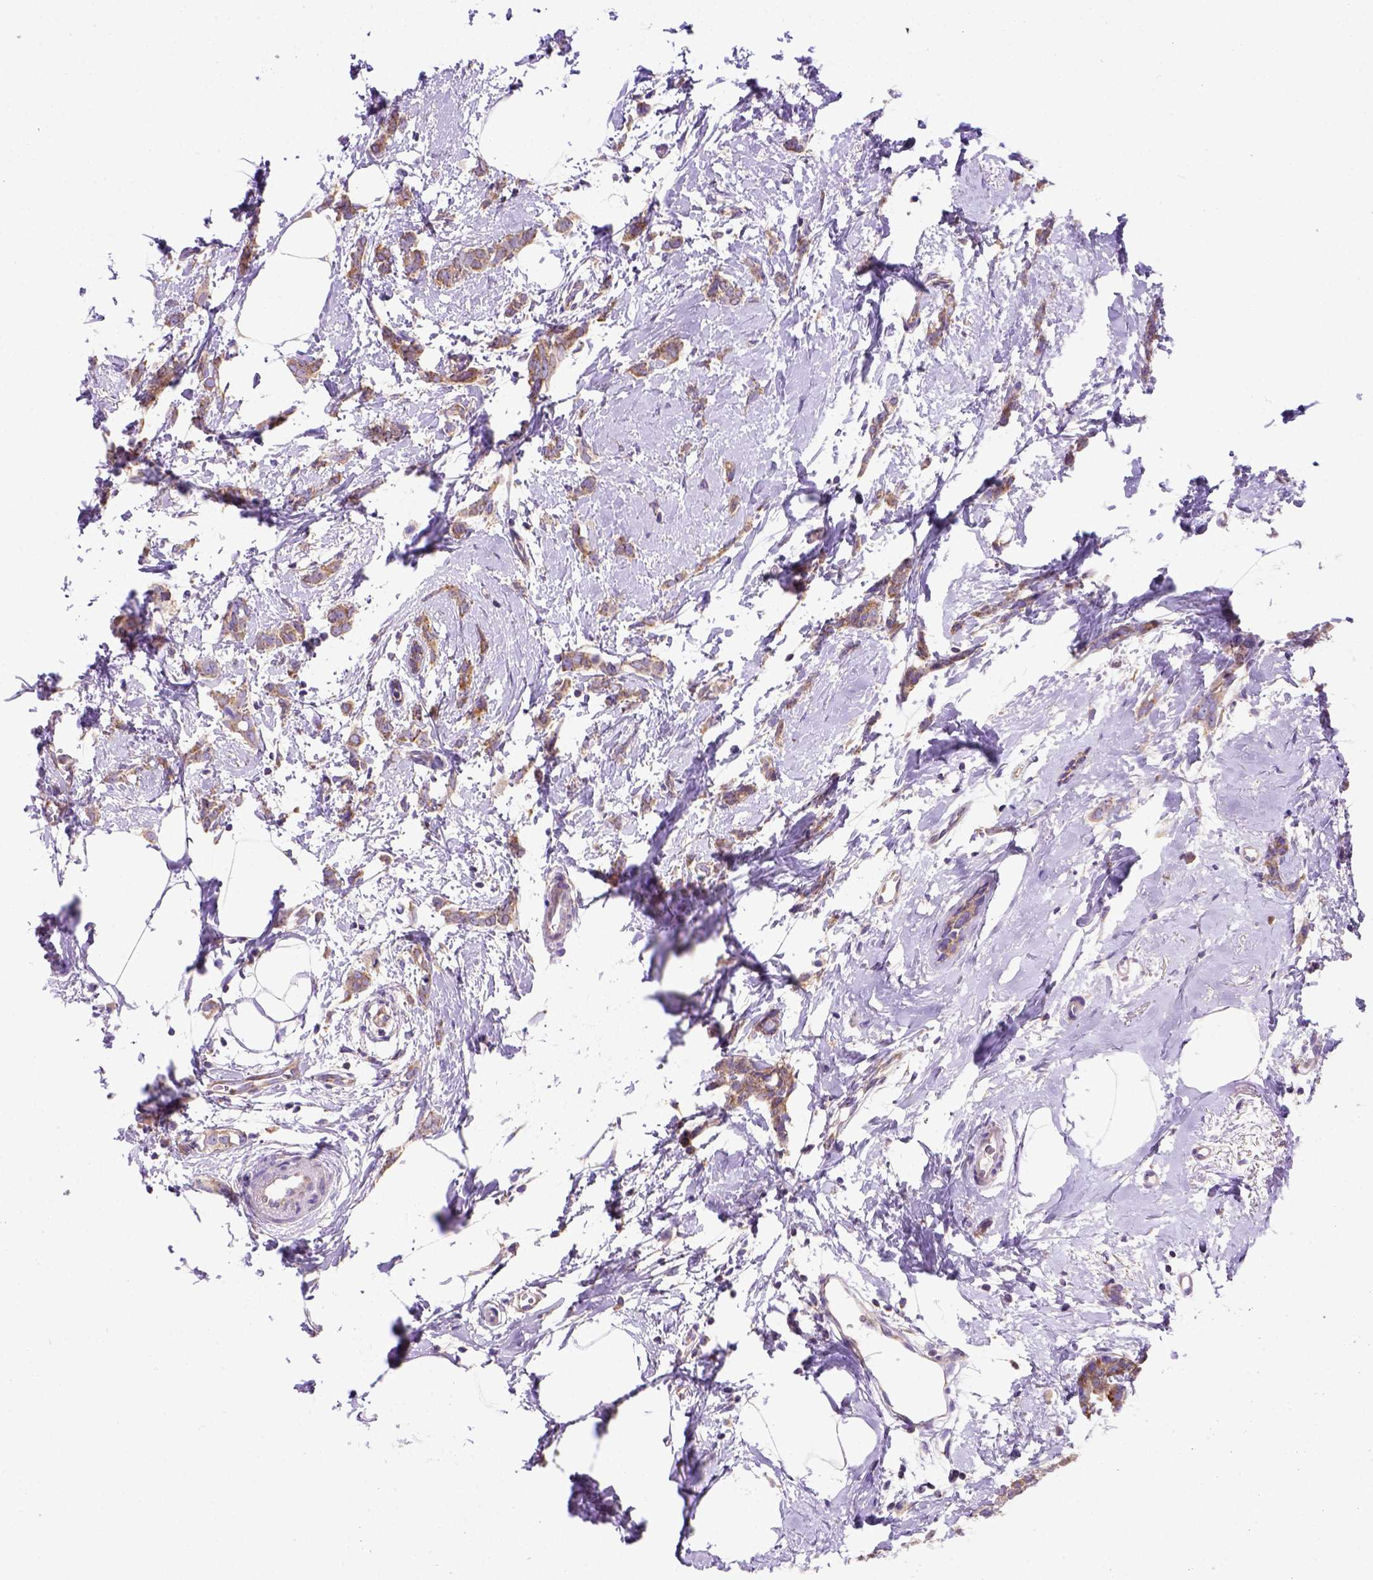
{"staining": {"intensity": "moderate", "quantity": ">75%", "location": "cytoplasmic/membranous"}, "tissue": "breast cancer", "cell_type": "Tumor cells", "image_type": "cancer", "snomed": [{"axis": "morphology", "description": "Duct carcinoma"}, {"axis": "topography", "description": "Breast"}], "caption": "There is medium levels of moderate cytoplasmic/membranous expression in tumor cells of breast cancer (intraductal carcinoma), as demonstrated by immunohistochemical staining (brown color).", "gene": "FOXI1", "patient": {"sex": "female", "age": 40}}